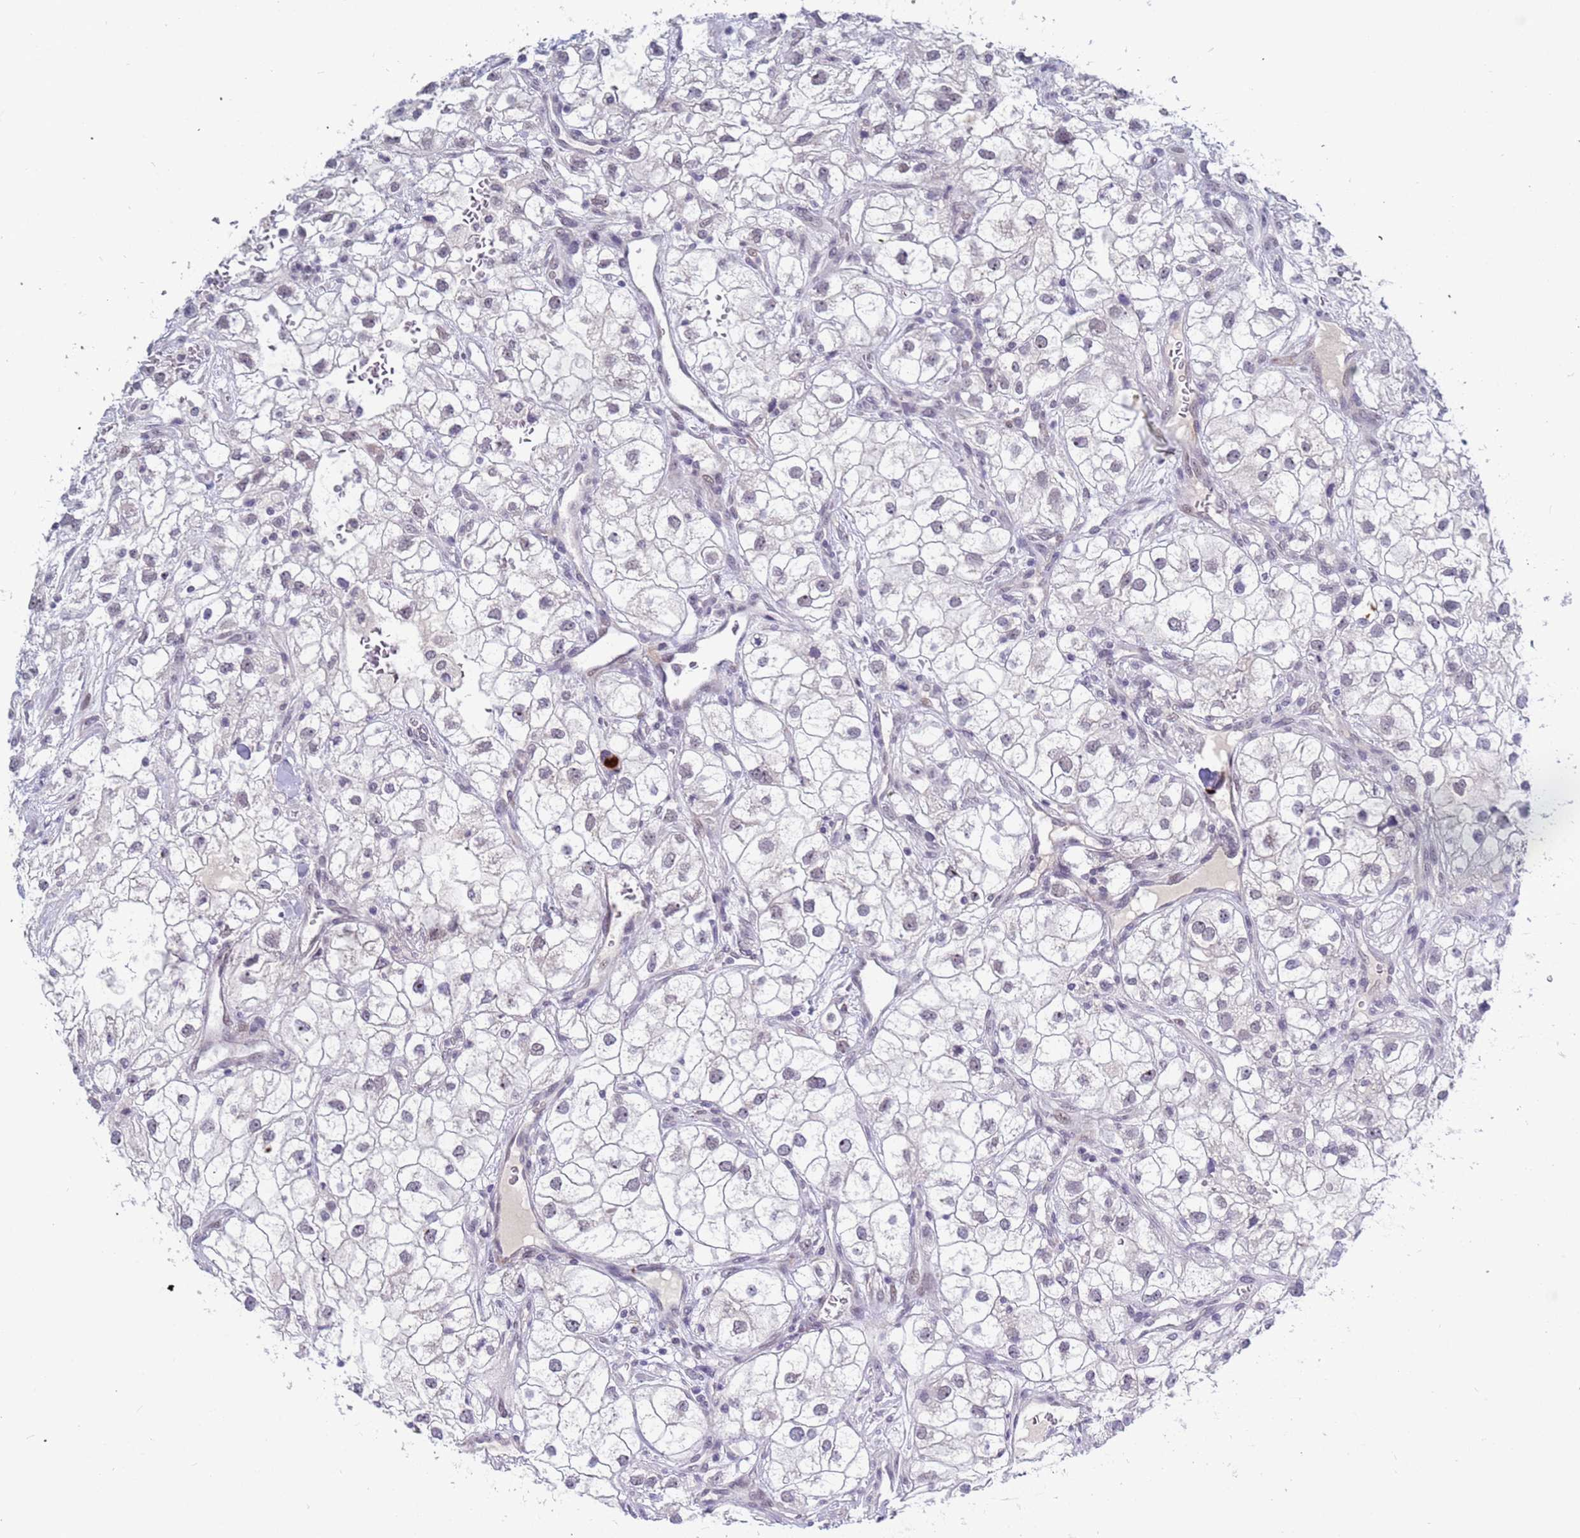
{"staining": {"intensity": "negative", "quantity": "none", "location": "none"}, "tissue": "renal cancer", "cell_type": "Tumor cells", "image_type": "cancer", "snomed": [{"axis": "morphology", "description": "Adenocarcinoma, NOS"}, {"axis": "topography", "description": "Kidney"}], "caption": "This image is of renal adenocarcinoma stained with immunohistochemistry (IHC) to label a protein in brown with the nuclei are counter-stained blue. There is no staining in tumor cells. (DAB IHC visualized using brightfield microscopy, high magnification).", "gene": "CXorf65", "patient": {"sex": "male", "age": 59}}